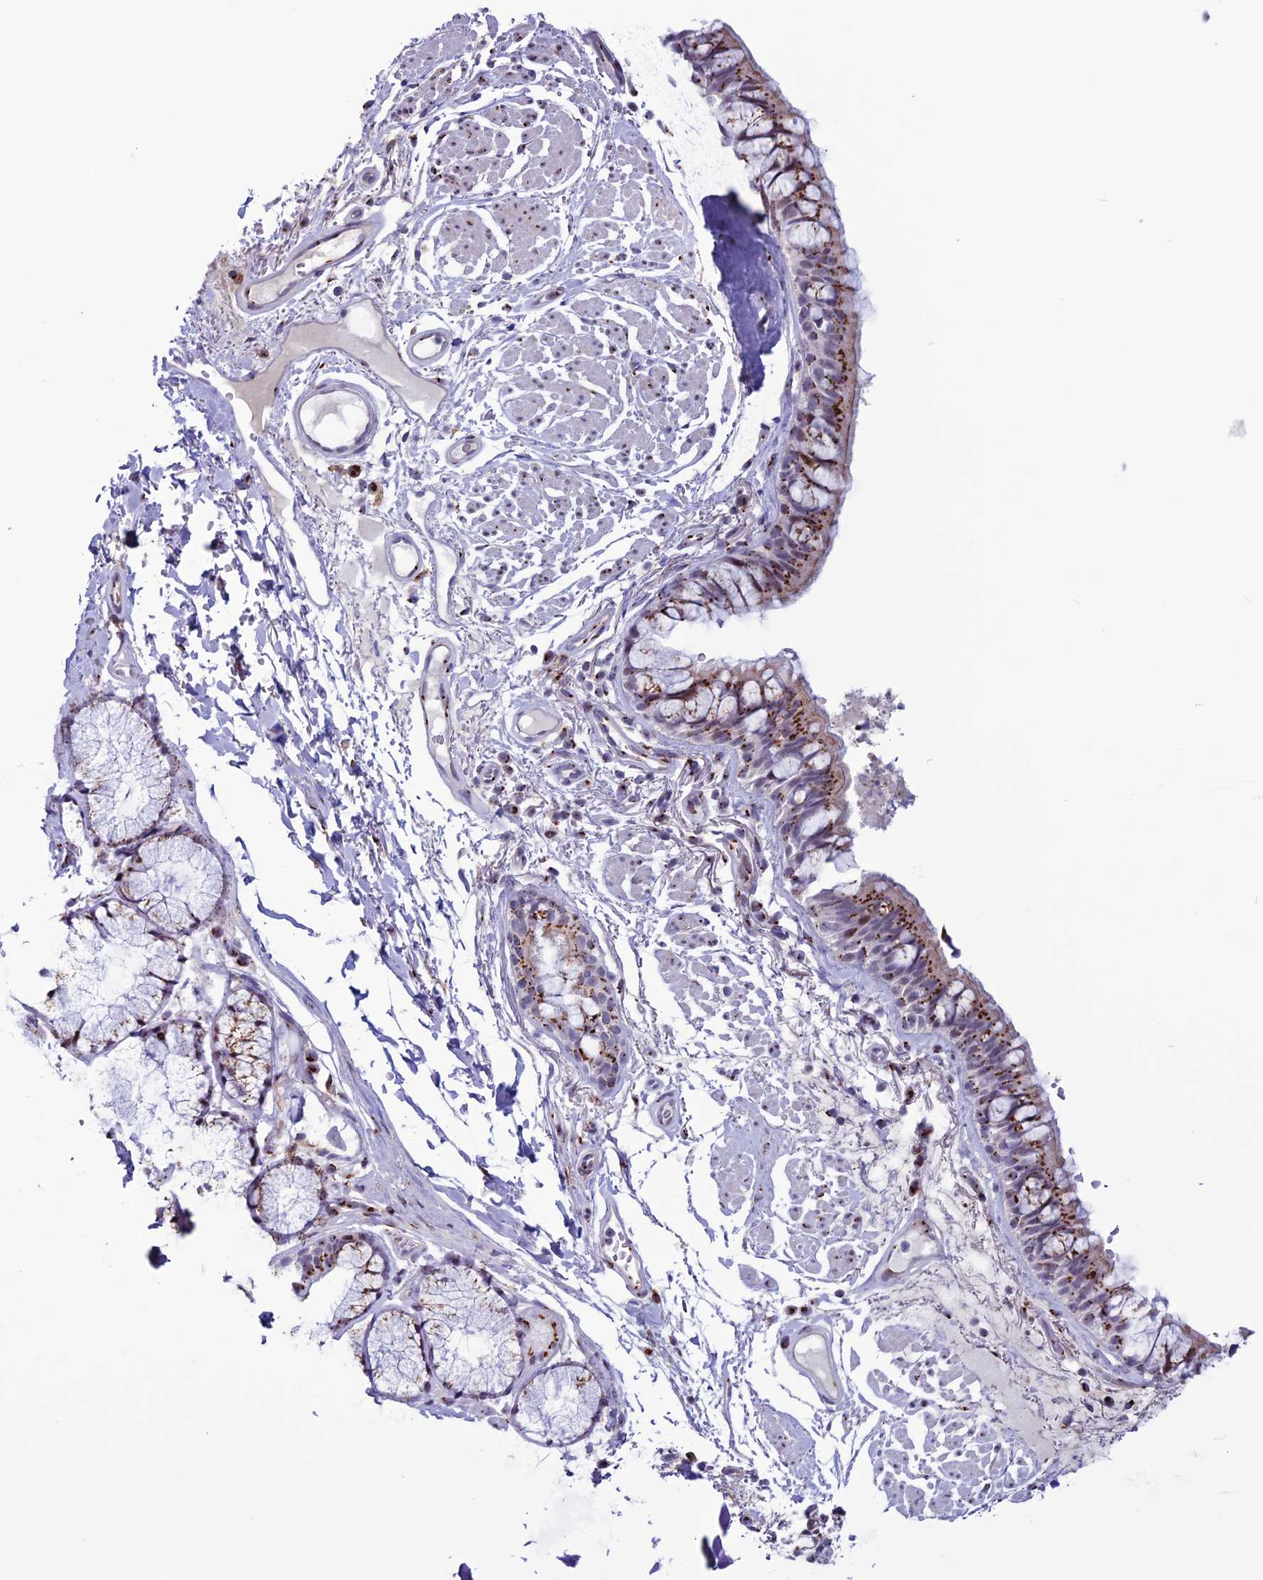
{"staining": {"intensity": "strong", "quantity": "25%-75%", "location": "cytoplasmic/membranous"}, "tissue": "bronchus", "cell_type": "Respiratory epithelial cells", "image_type": "normal", "snomed": [{"axis": "morphology", "description": "Normal tissue, NOS"}, {"axis": "topography", "description": "Bronchus"}], "caption": "Protein staining displays strong cytoplasmic/membranous staining in about 25%-75% of respiratory epithelial cells in normal bronchus.", "gene": "PLEKHA4", "patient": {"sex": "male", "age": 70}}